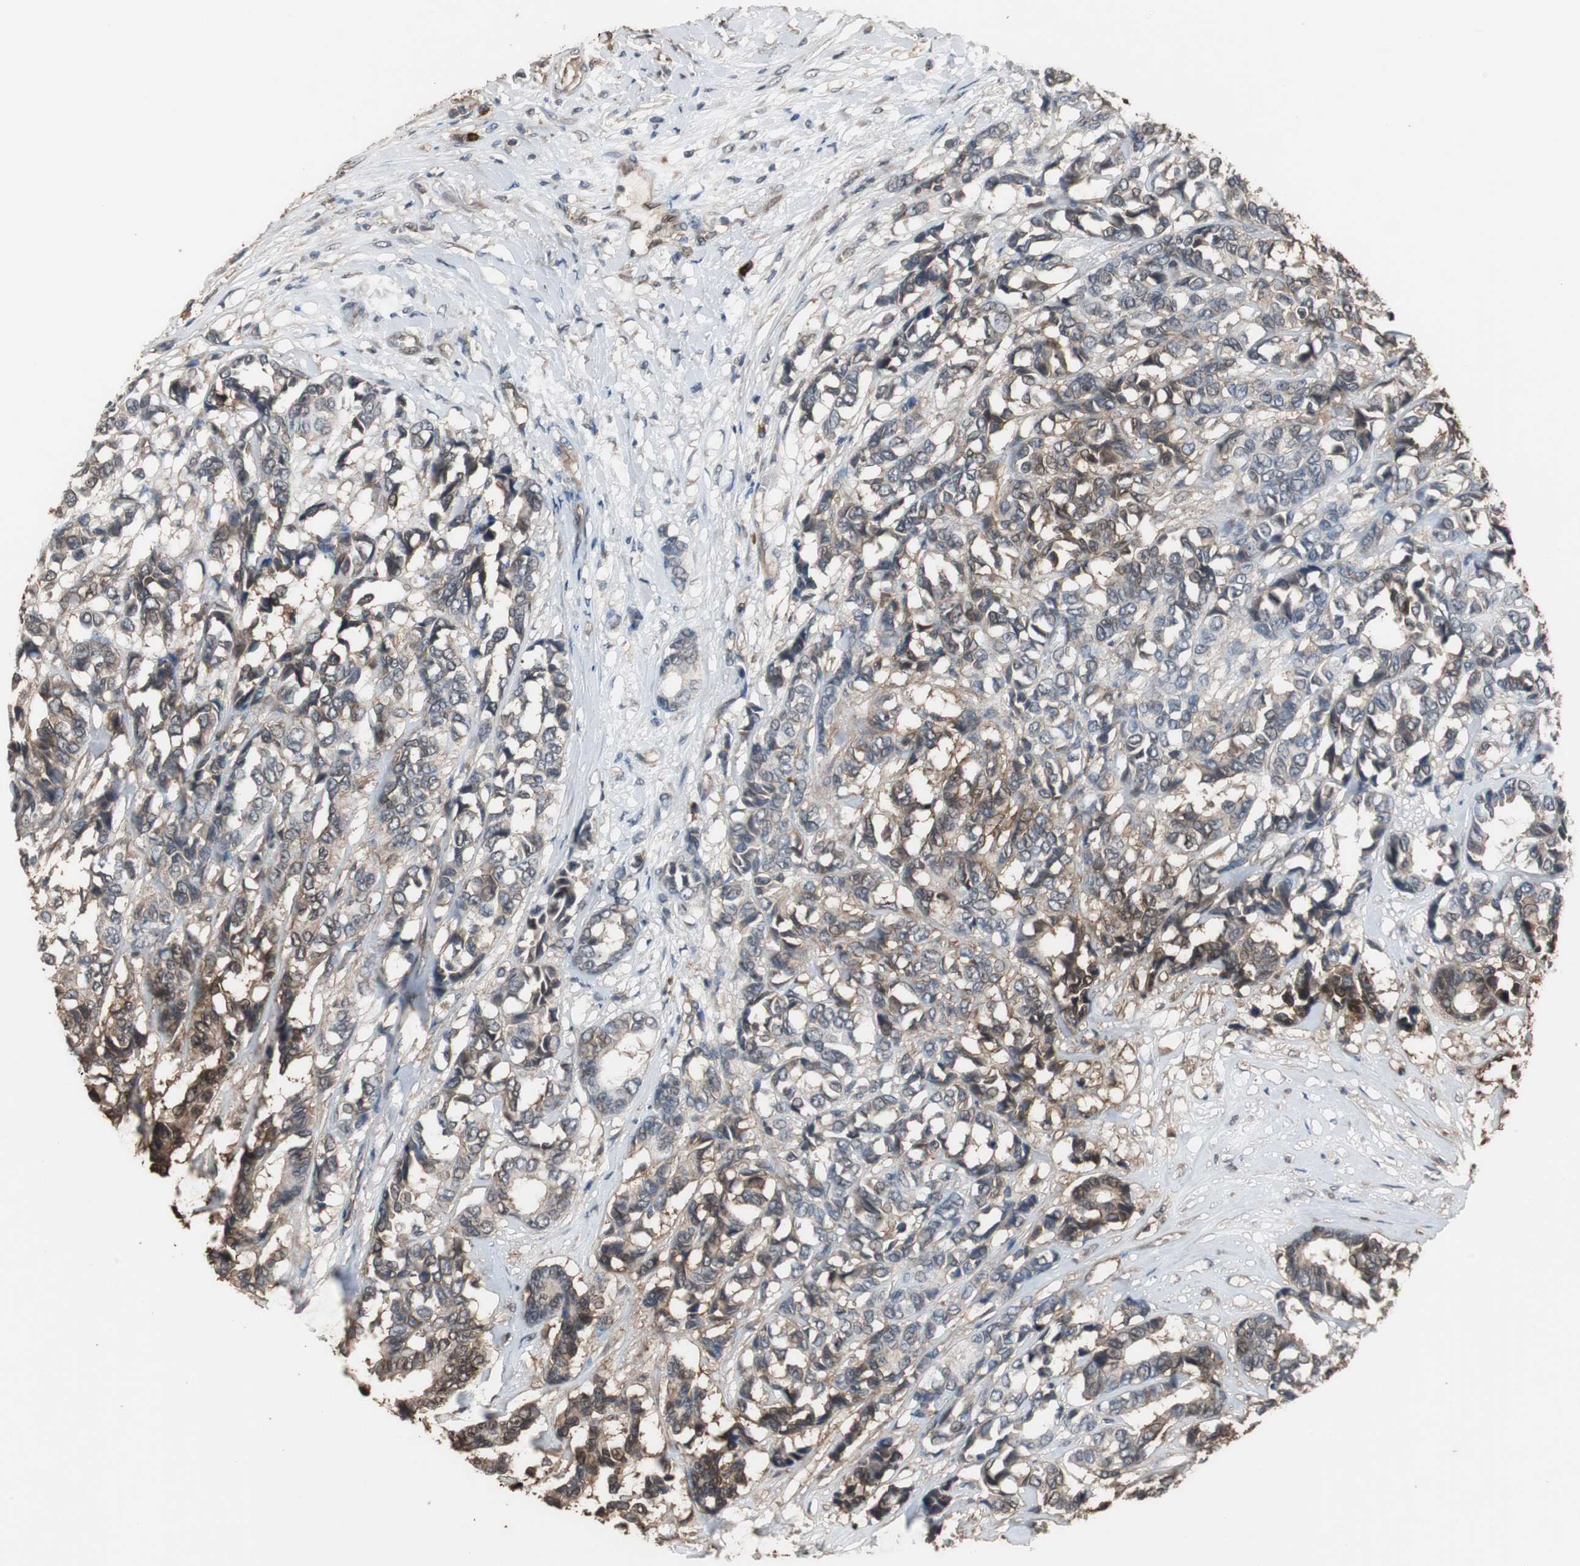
{"staining": {"intensity": "moderate", "quantity": "<25%", "location": "cytoplasmic/membranous,nuclear"}, "tissue": "breast cancer", "cell_type": "Tumor cells", "image_type": "cancer", "snomed": [{"axis": "morphology", "description": "Duct carcinoma"}, {"axis": "topography", "description": "Breast"}], "caption": "IHC micrograph of neoplastic tissue: human breast cancer stained using immunohistochemistry displays low levels of moderate protein expression localized specifically in the cytoplasmic/membranous and nuclear of tumor cells, appearing as a cytoplasmic/membranous and nuclear brown color.", "gene": "NDRG1", "patient": {"sex": "female", "age": 87}}